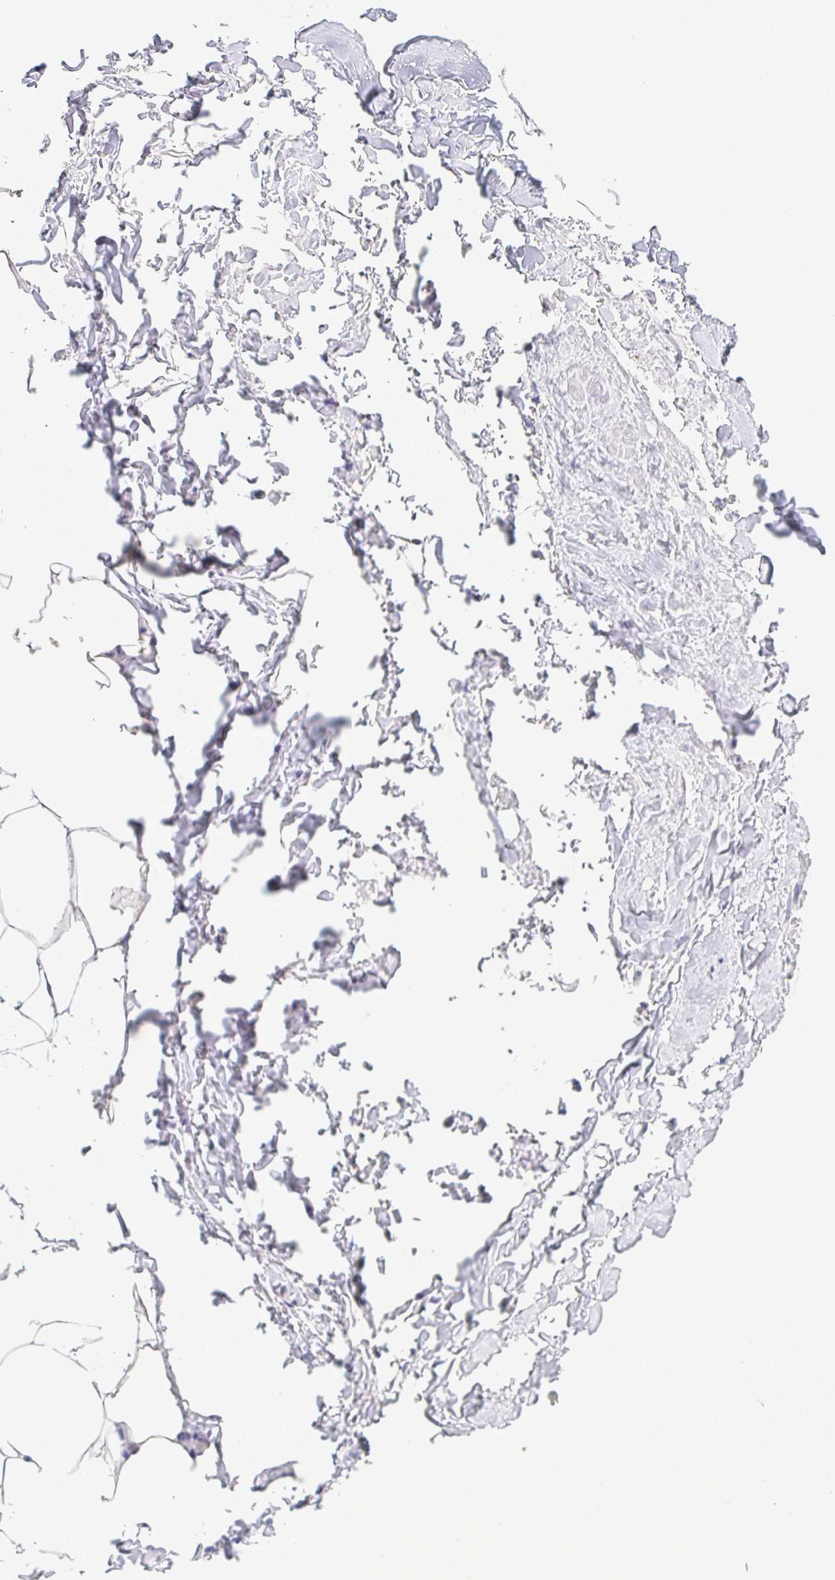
{"staining": {"intensity": "negative", "quantity": "none", "location": "none"}, "tissue": "adipose tissue", "cell_type": "Adipocytes", "image_type": "normal", "snomed": [{"axis": "morphology", "description": "Normal tissue, NOS"}, {"axis": "topography", "description": "Vascular tissue"}, {"axis": "topography", "description": "Peripheral nerve tissue"}], "caption": "Immunohistochemistry (IHC) micrograph of unremarkable adipose tissue stained for a protein (brown), which displays no staining in adipocytes.", "gene": "SULT1B1", "patient": {"sex": "male", "age": 41}}